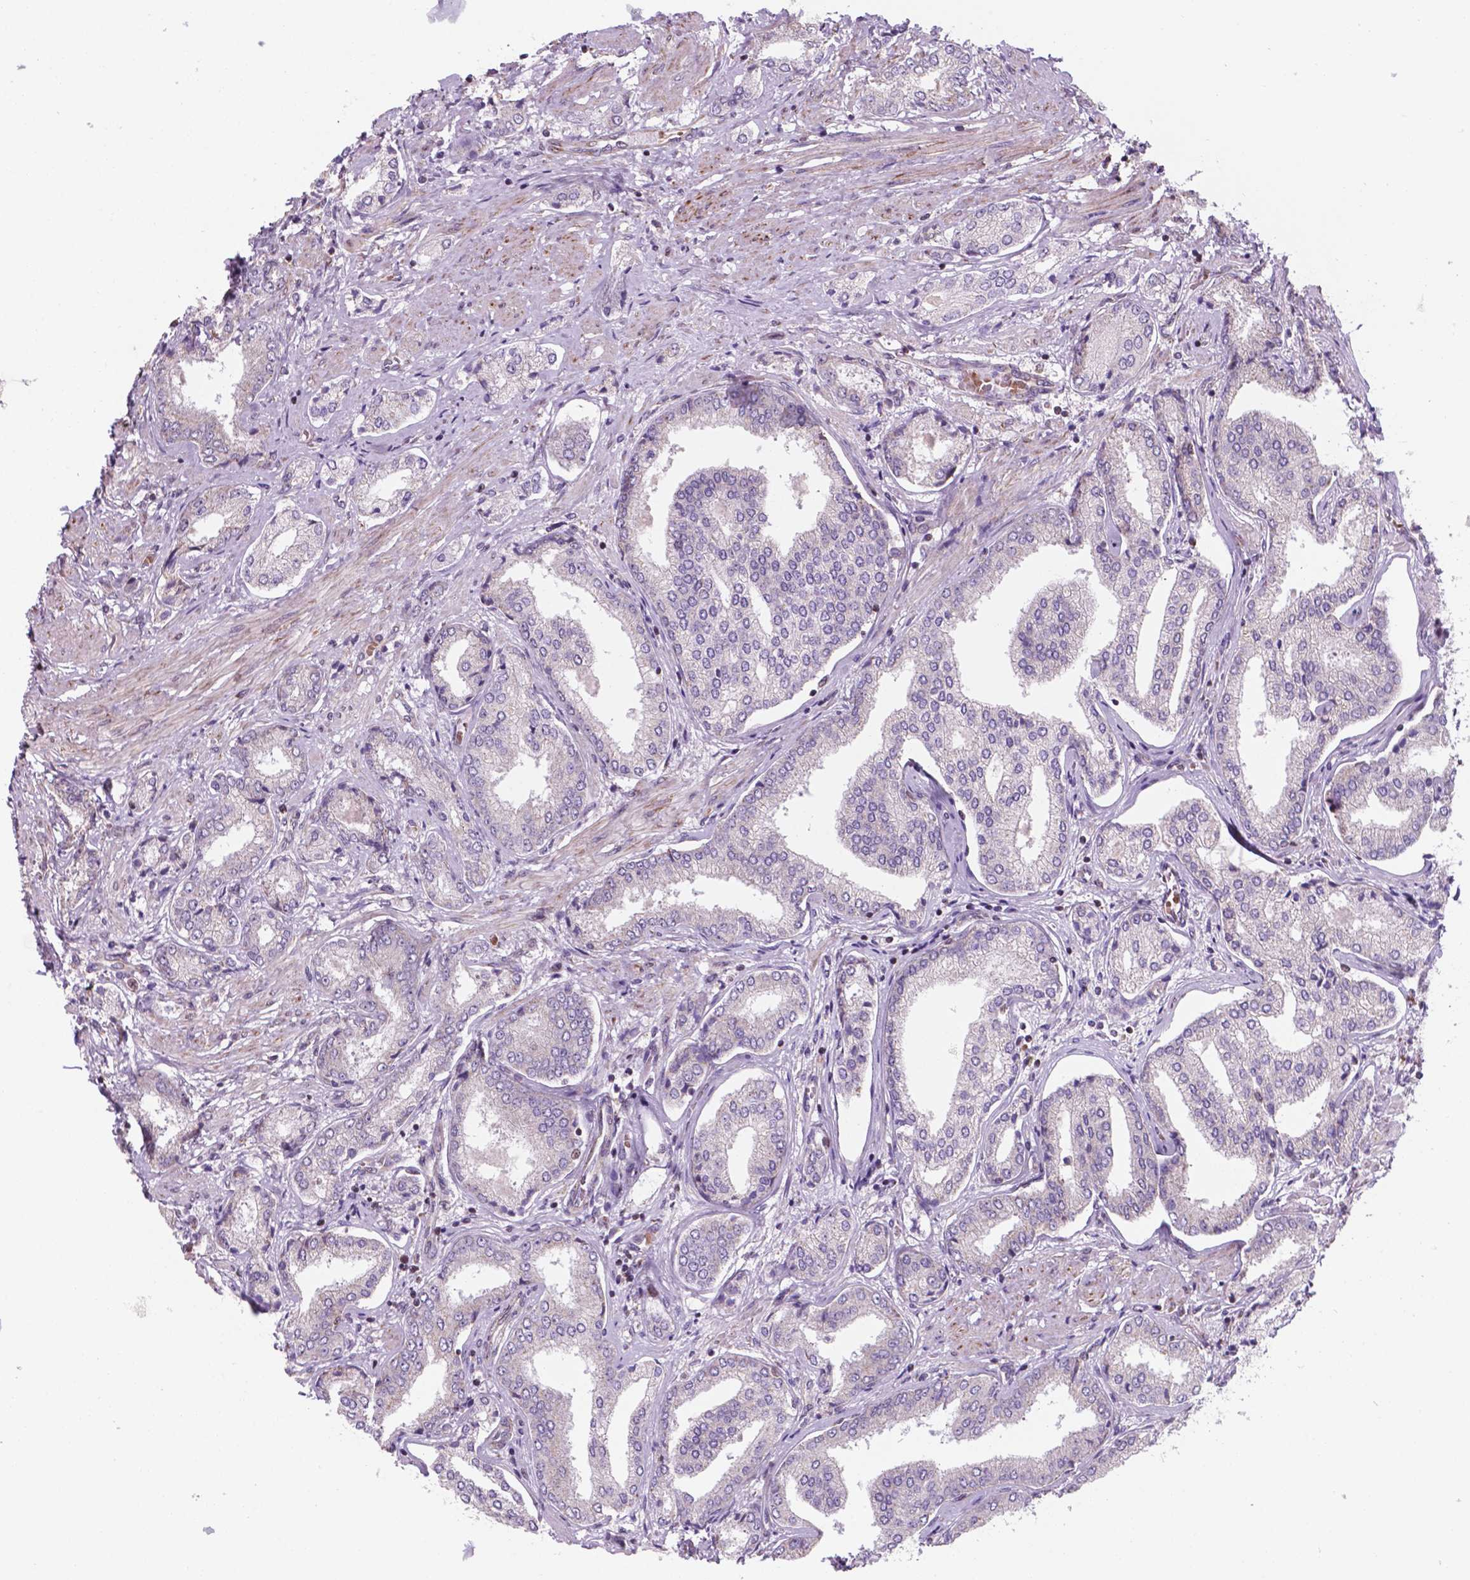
{"staining": {"intensity": "negative", "quantity": "none", "location": "none"}, "tissue": "prostate cancer", "cell_type": "Tumor cells", "image_type": "cancer", "snomed": [{"axis": "morphology", "description": "Adenocarcinoma, NOS"}, {"axis": "topography", "description": "Prostate"}], "caption": "The immunohistochemistry (IHC) image has no significant staining in tumor cells of prostate adenocarcinoma tissue.", "gene": "NDUFA10", "patient": {"sex": "male", "age": 63}}